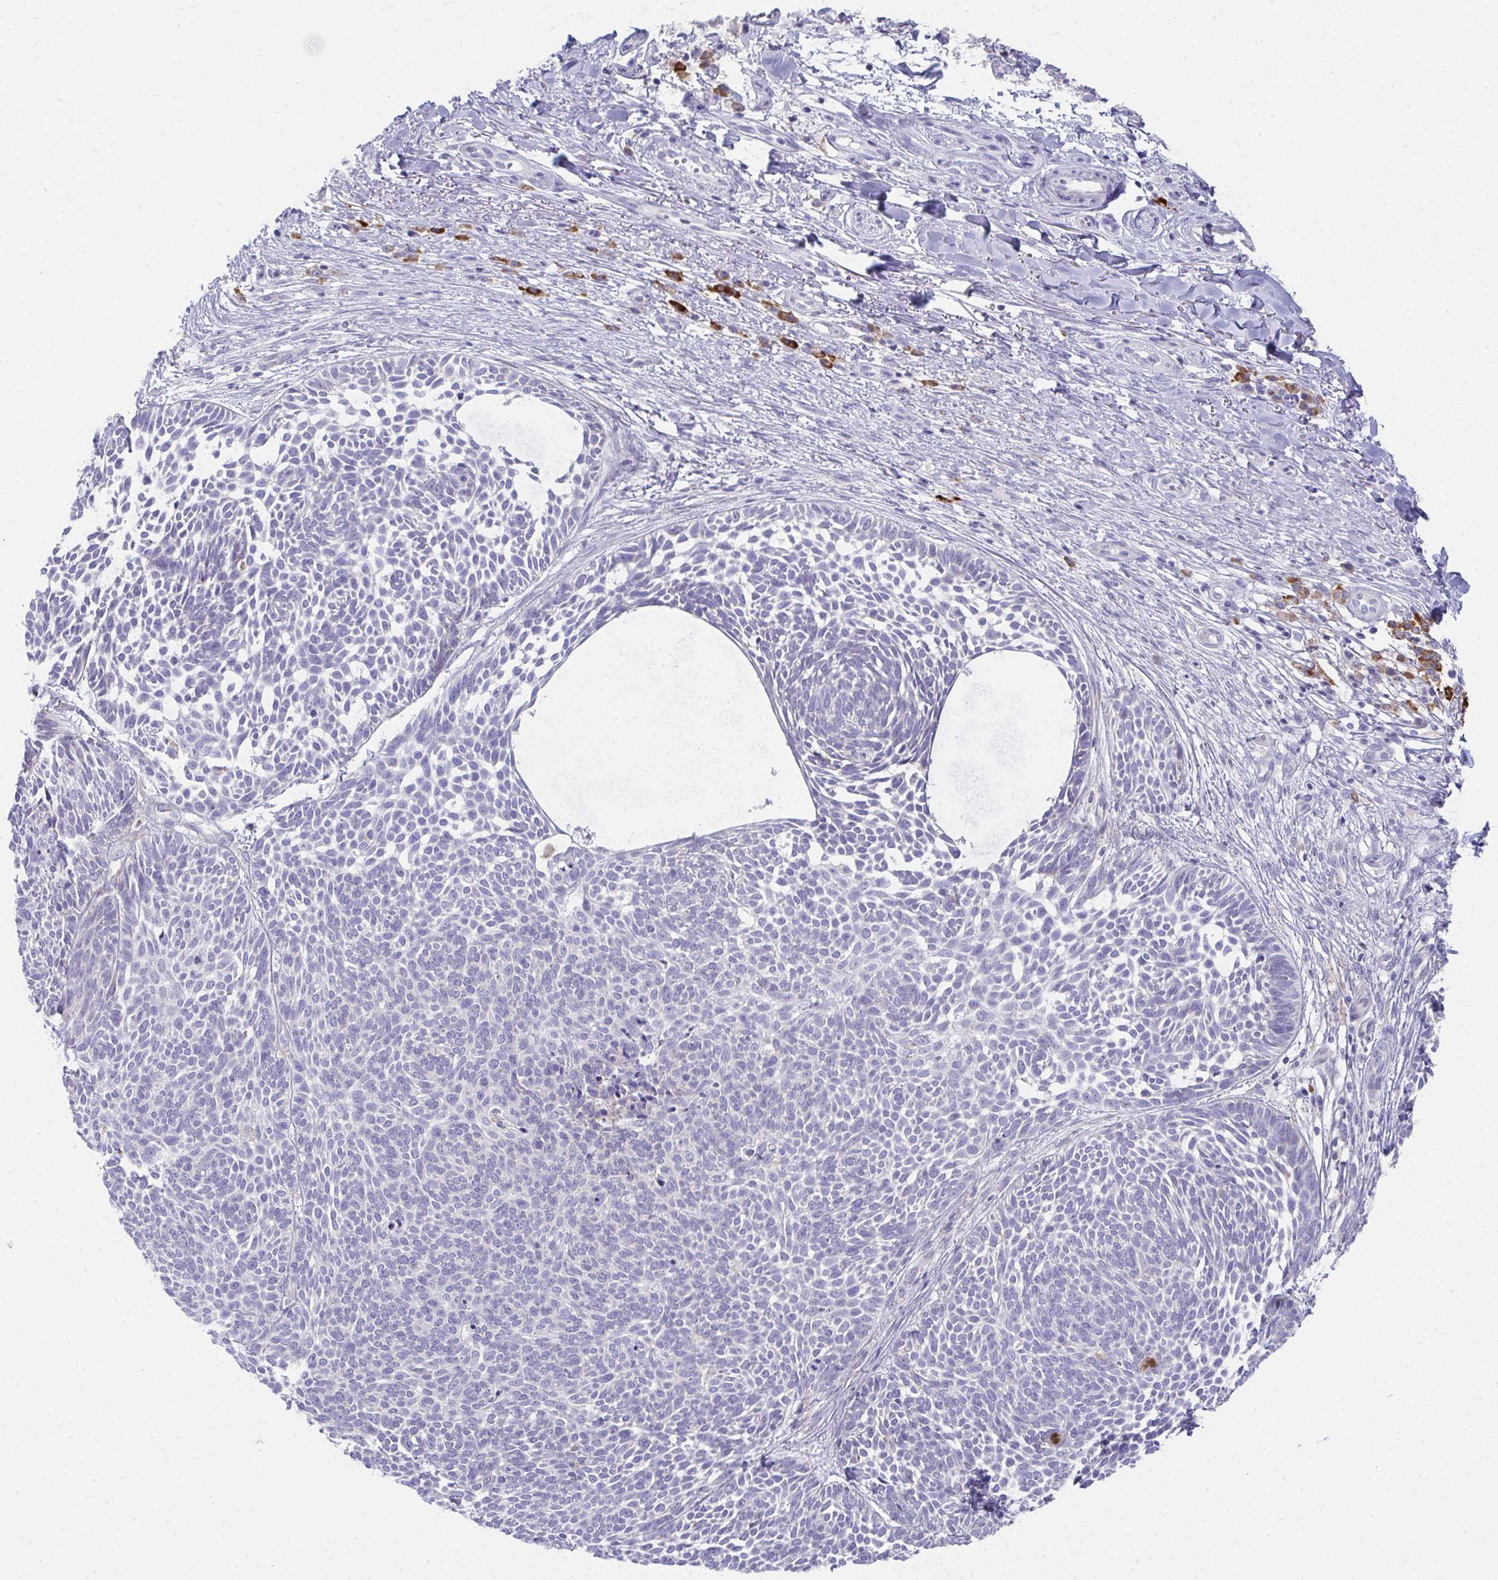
{"staining": {"intensity": "negative", "quantity": "none", "location": "none"}, "tissue": "skin cancer", "cell_type": "Tumor cells", "image_type": "cancer", "snomed": [{"axis": "morphology", "description": "Basal cell carcinoma"}, {"axis": "topography", "description": "Skin"}, {"axis": "topography", "description": "Skin of trunk"}], "caption": "Immunohistochemistry of human skin basal cell carcinoma shows no positivity in tumor cells.", "gene": "FASLG", "patient": {"sex": "male", "age": 74}}